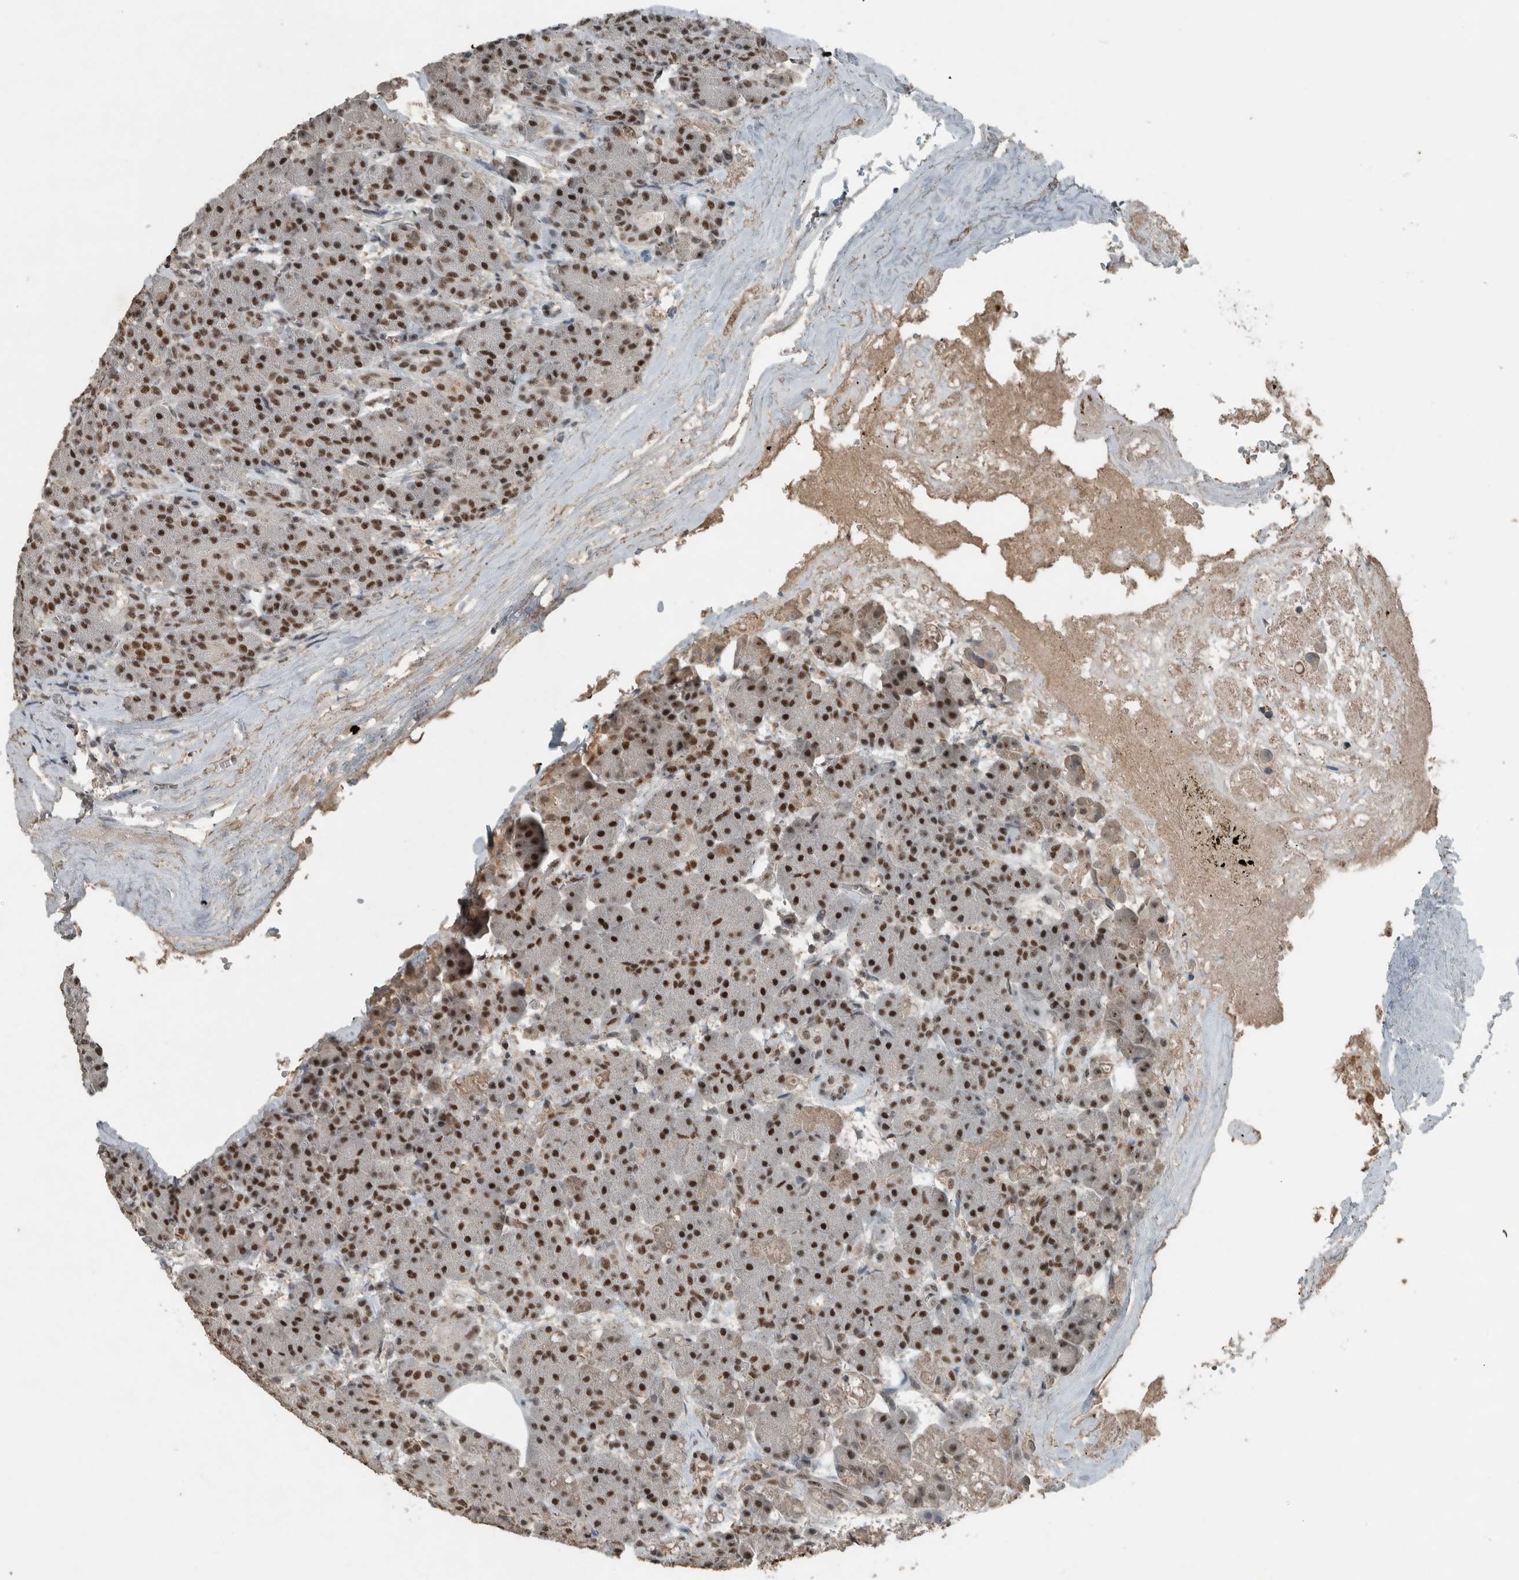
{"staining": {"intensity": "strong", "quantity": ">75%", "location": "nuclear"}, "tissue": "pancreas", "cell_type": "Exocrine glandular cells", "image_type": "normal", "snomed": [{"axis": "morphology", "description": "Normal tissue, NOS"}, {"axis": "topography", "description": "Pancreas"}], "caption": "Immunohistochemistry of normal human pancreas displays high levels of strong nuclear positivity in approximately >75% of exocrine glandular cells.", "gene": "ZNF24", "patient": {"sex": "male", "age": 63}}